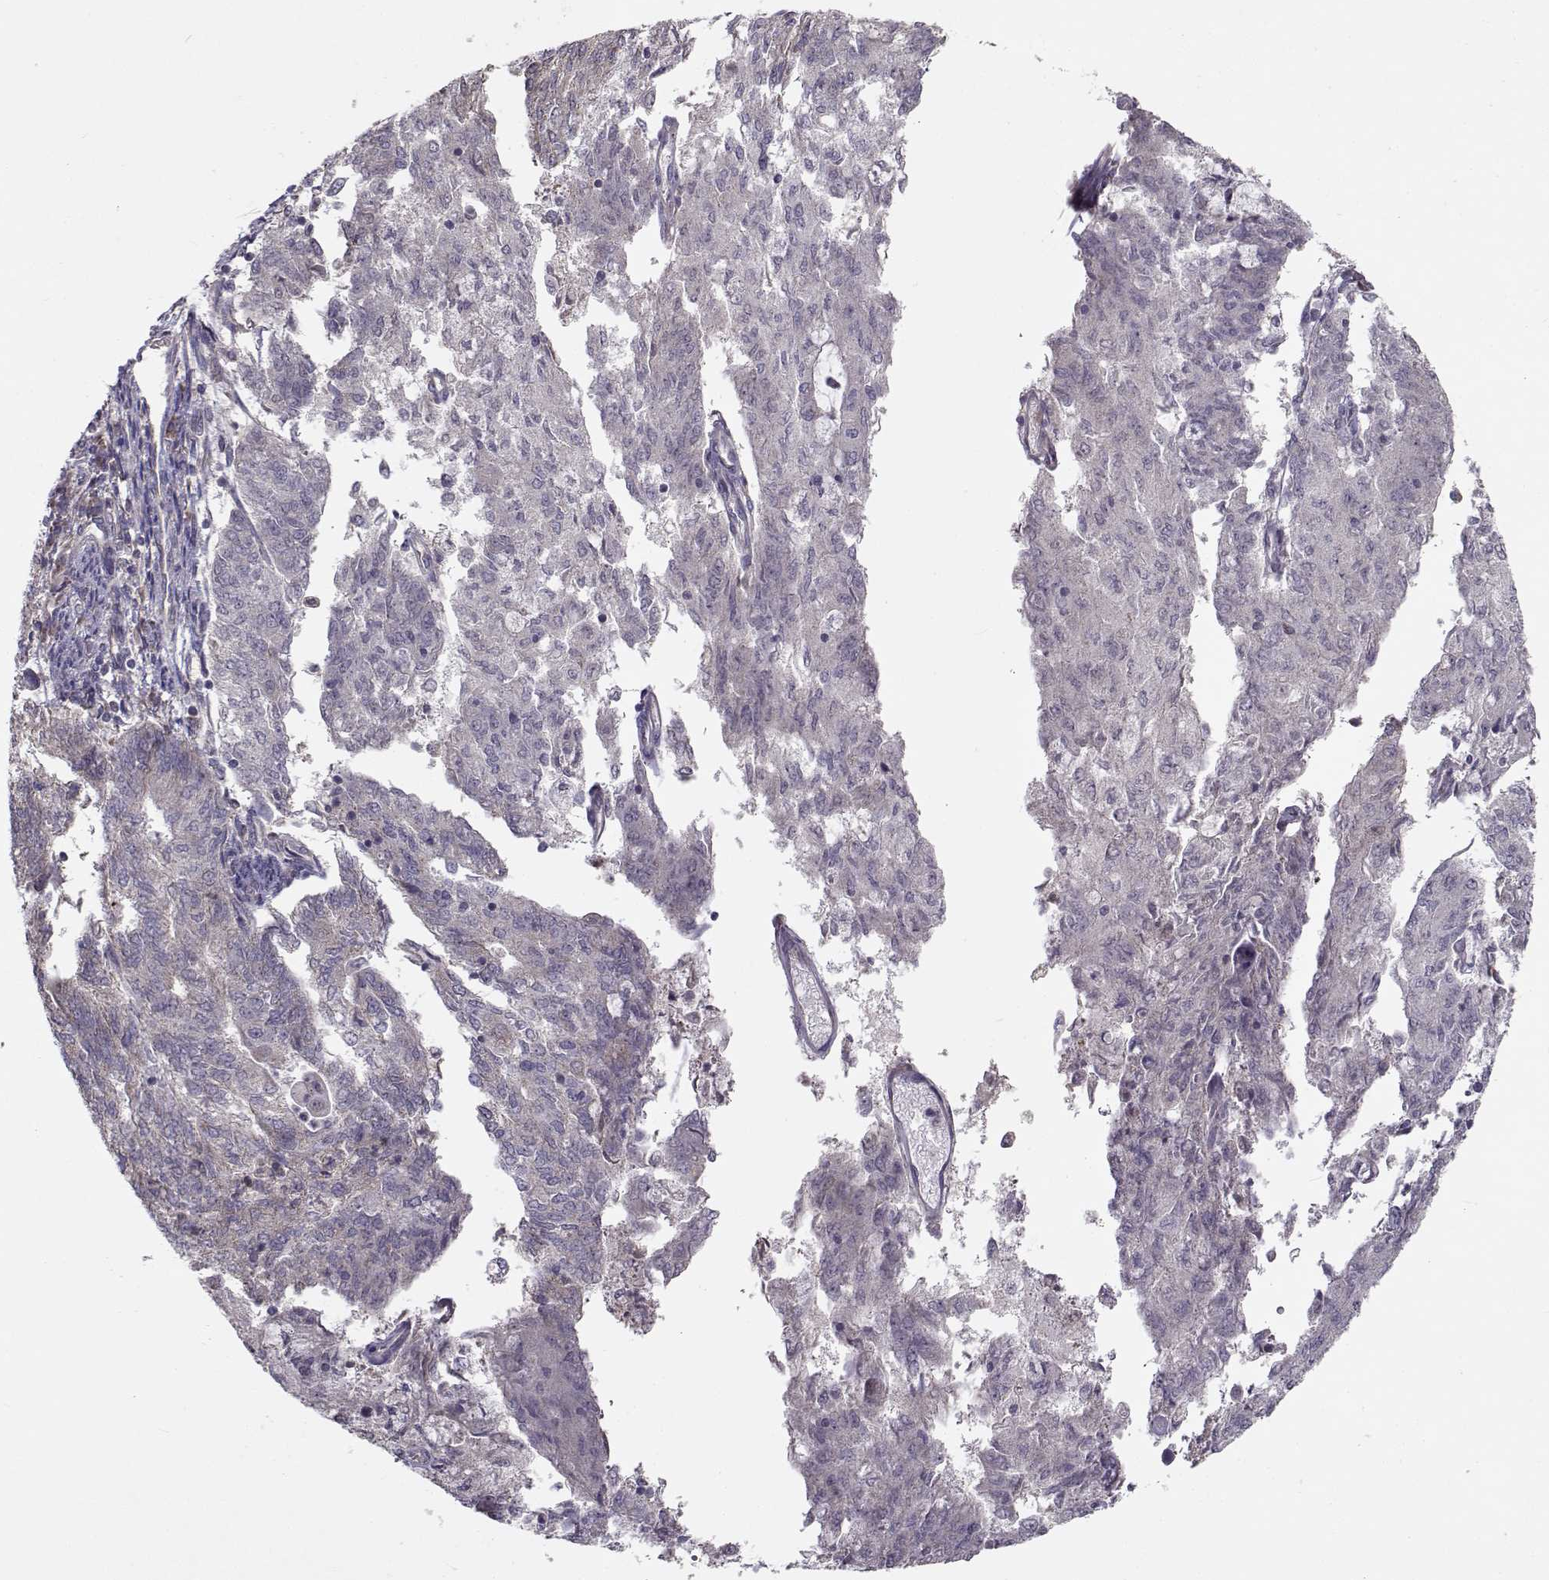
{"staining": {"intensity": "negative", "quantity": "none", "location": "none"}, "tissue": "endometrial cancer", "cell_type": "Tumor cells", "image_type": "cancer", "snomed": [{"axis": "morphology", "description": "Adenocarcinoma, NOS"}, {"axis": "topography", "description": "Endometrium"}], "caption": "Micrograph shows no protein expression in tumor cells of endometrial cancer (adenocarcinoma) tissue.", "gene": "ENTPD8", "patient": {"sex": "female", "age": 82}}